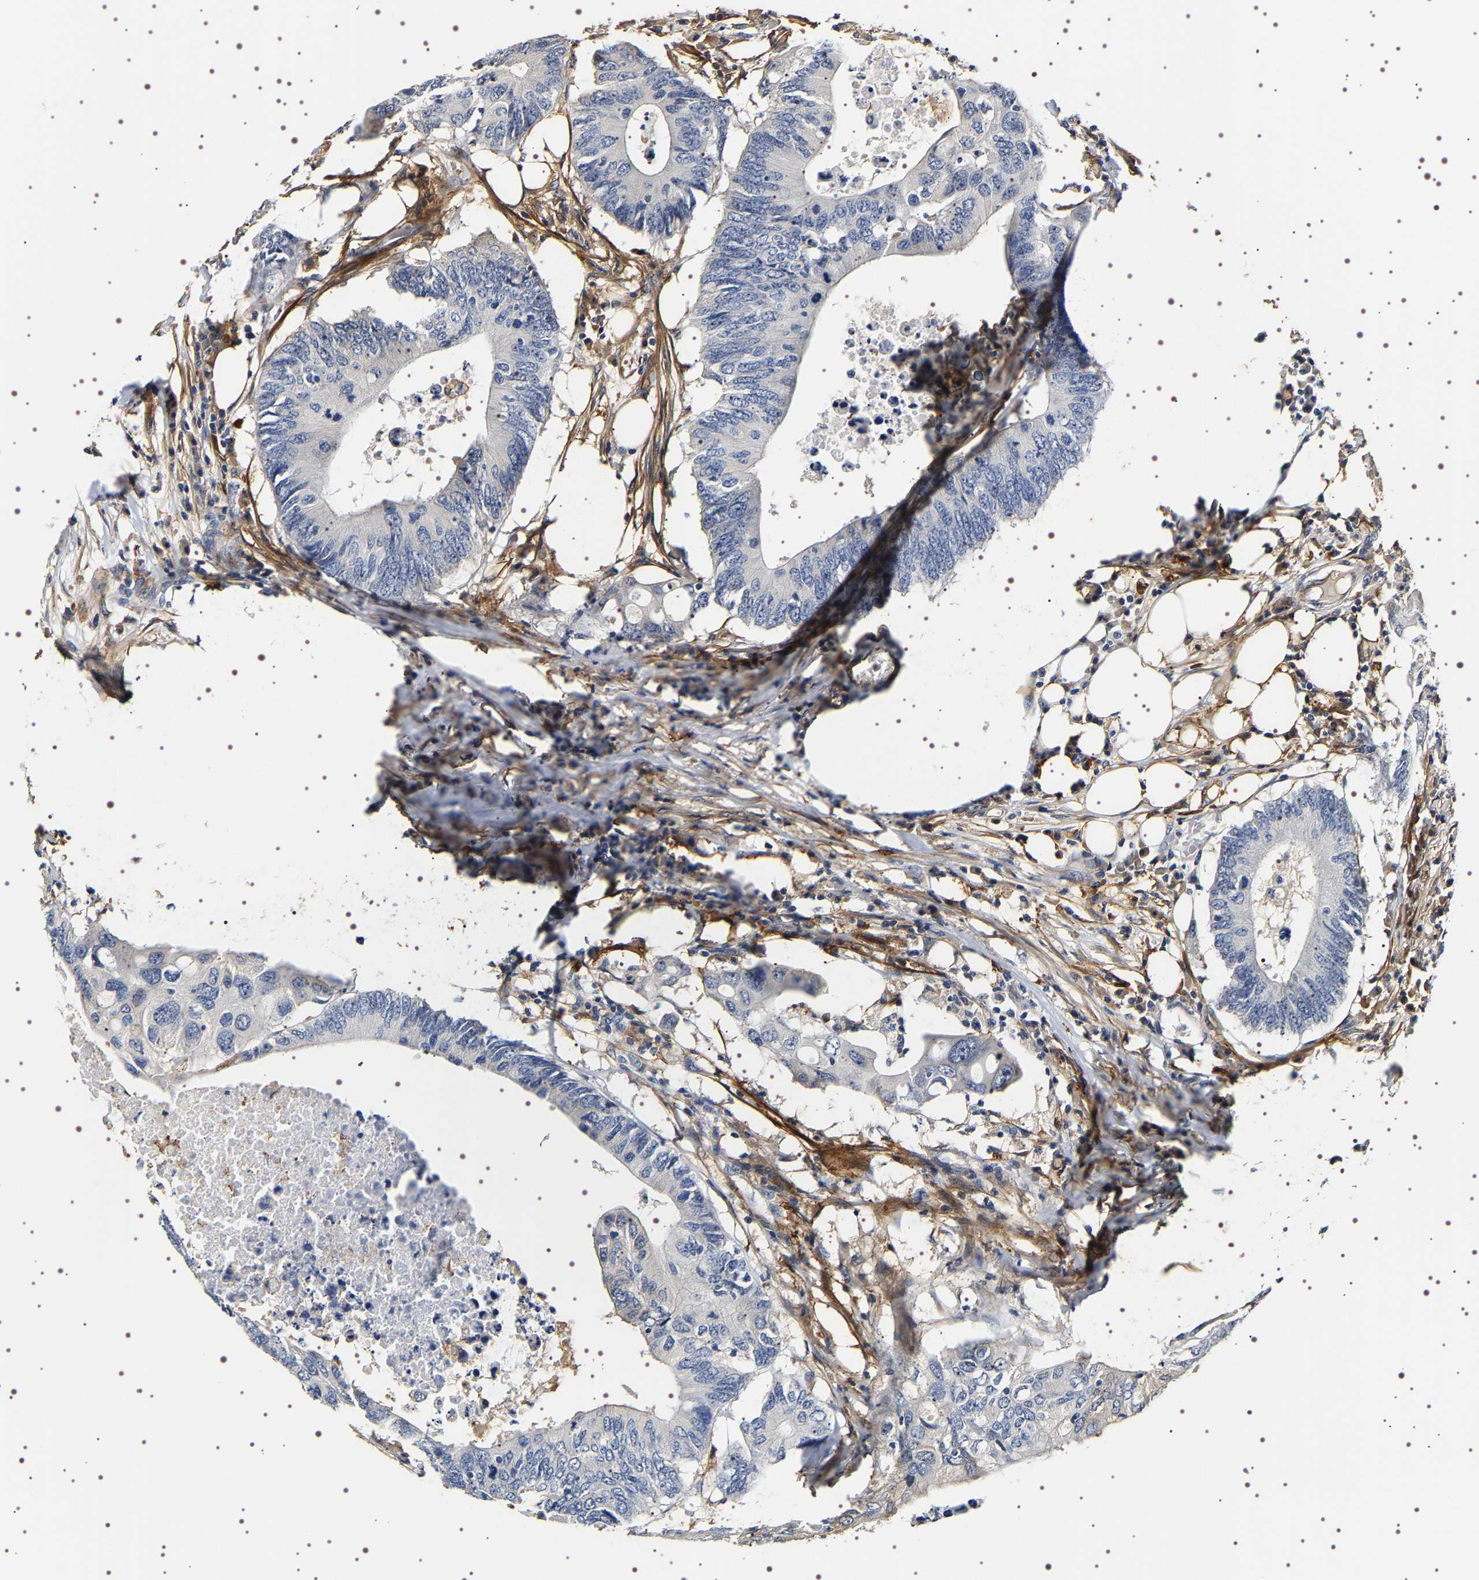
{"staining": {"intensity": "negative", "quantity": "none", "location": "none"}, "tissue": "colorectal cancer", "cell_type": "Tumor cells", "image_type": "cancer", "snomed": [{"axis": "morphology", "description": "Adenocarcinoma, NOS"}, {"axis": "topography", "description": "Colon"}], "caption": "Colorectal cancer (adenocarcinoma) stained for a protein using IHC shows no positivity tumor cells.", "gene": "ALPL", "patient": {"sex": "male", "age": 71}}